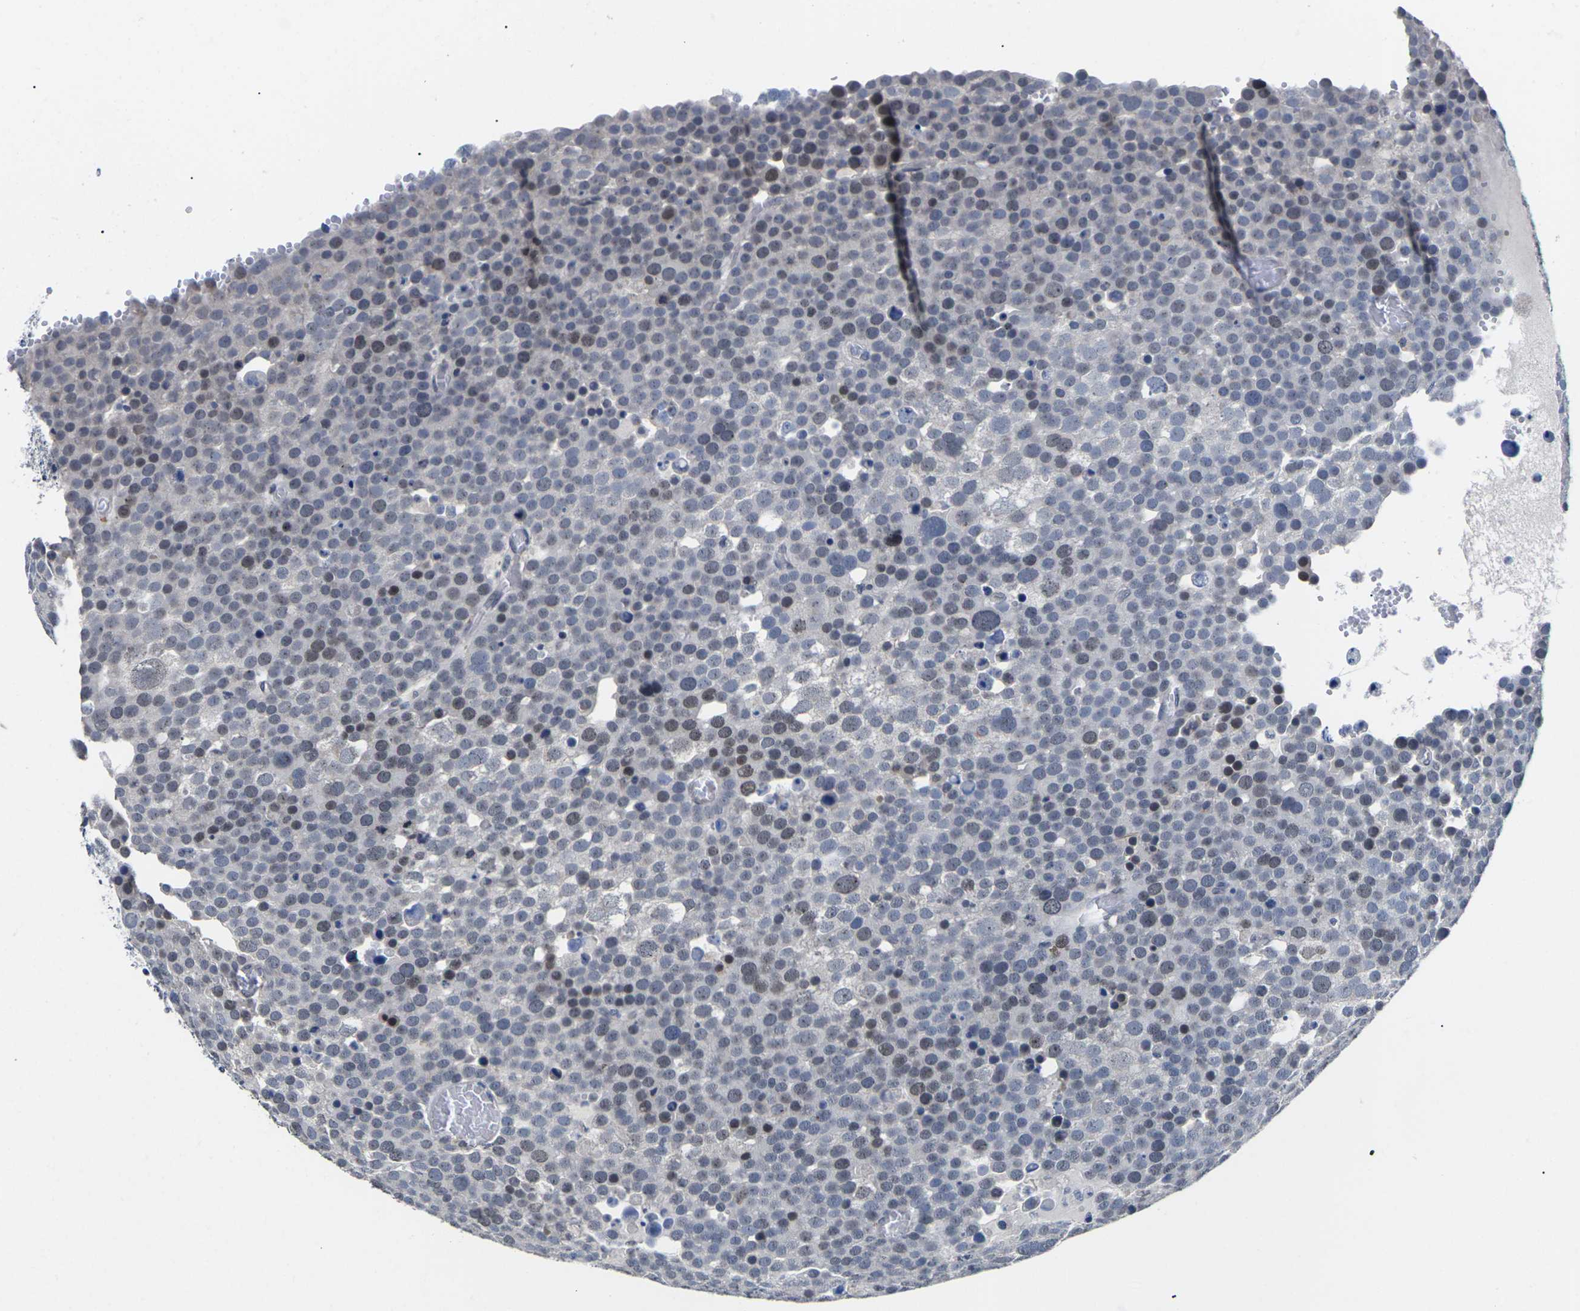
{"staining": {"intensity": "weak", "quantity": "<25%", "location": "nuclear"}, "tissue": "testis cancer", "cell_type": "Tumor cells", "image_type": "cancer", "snomed": [{"axis": "morphology", "description": "Seminoma, NOS"}, {"axis": "topography", "description": "Testis"}], "caption": "Human testis seminoma stained for a protein using IHC shows no staining in tumor cells.", "gene": "ST6GAL2", "patient": {"sex": "male", "age": 71}}